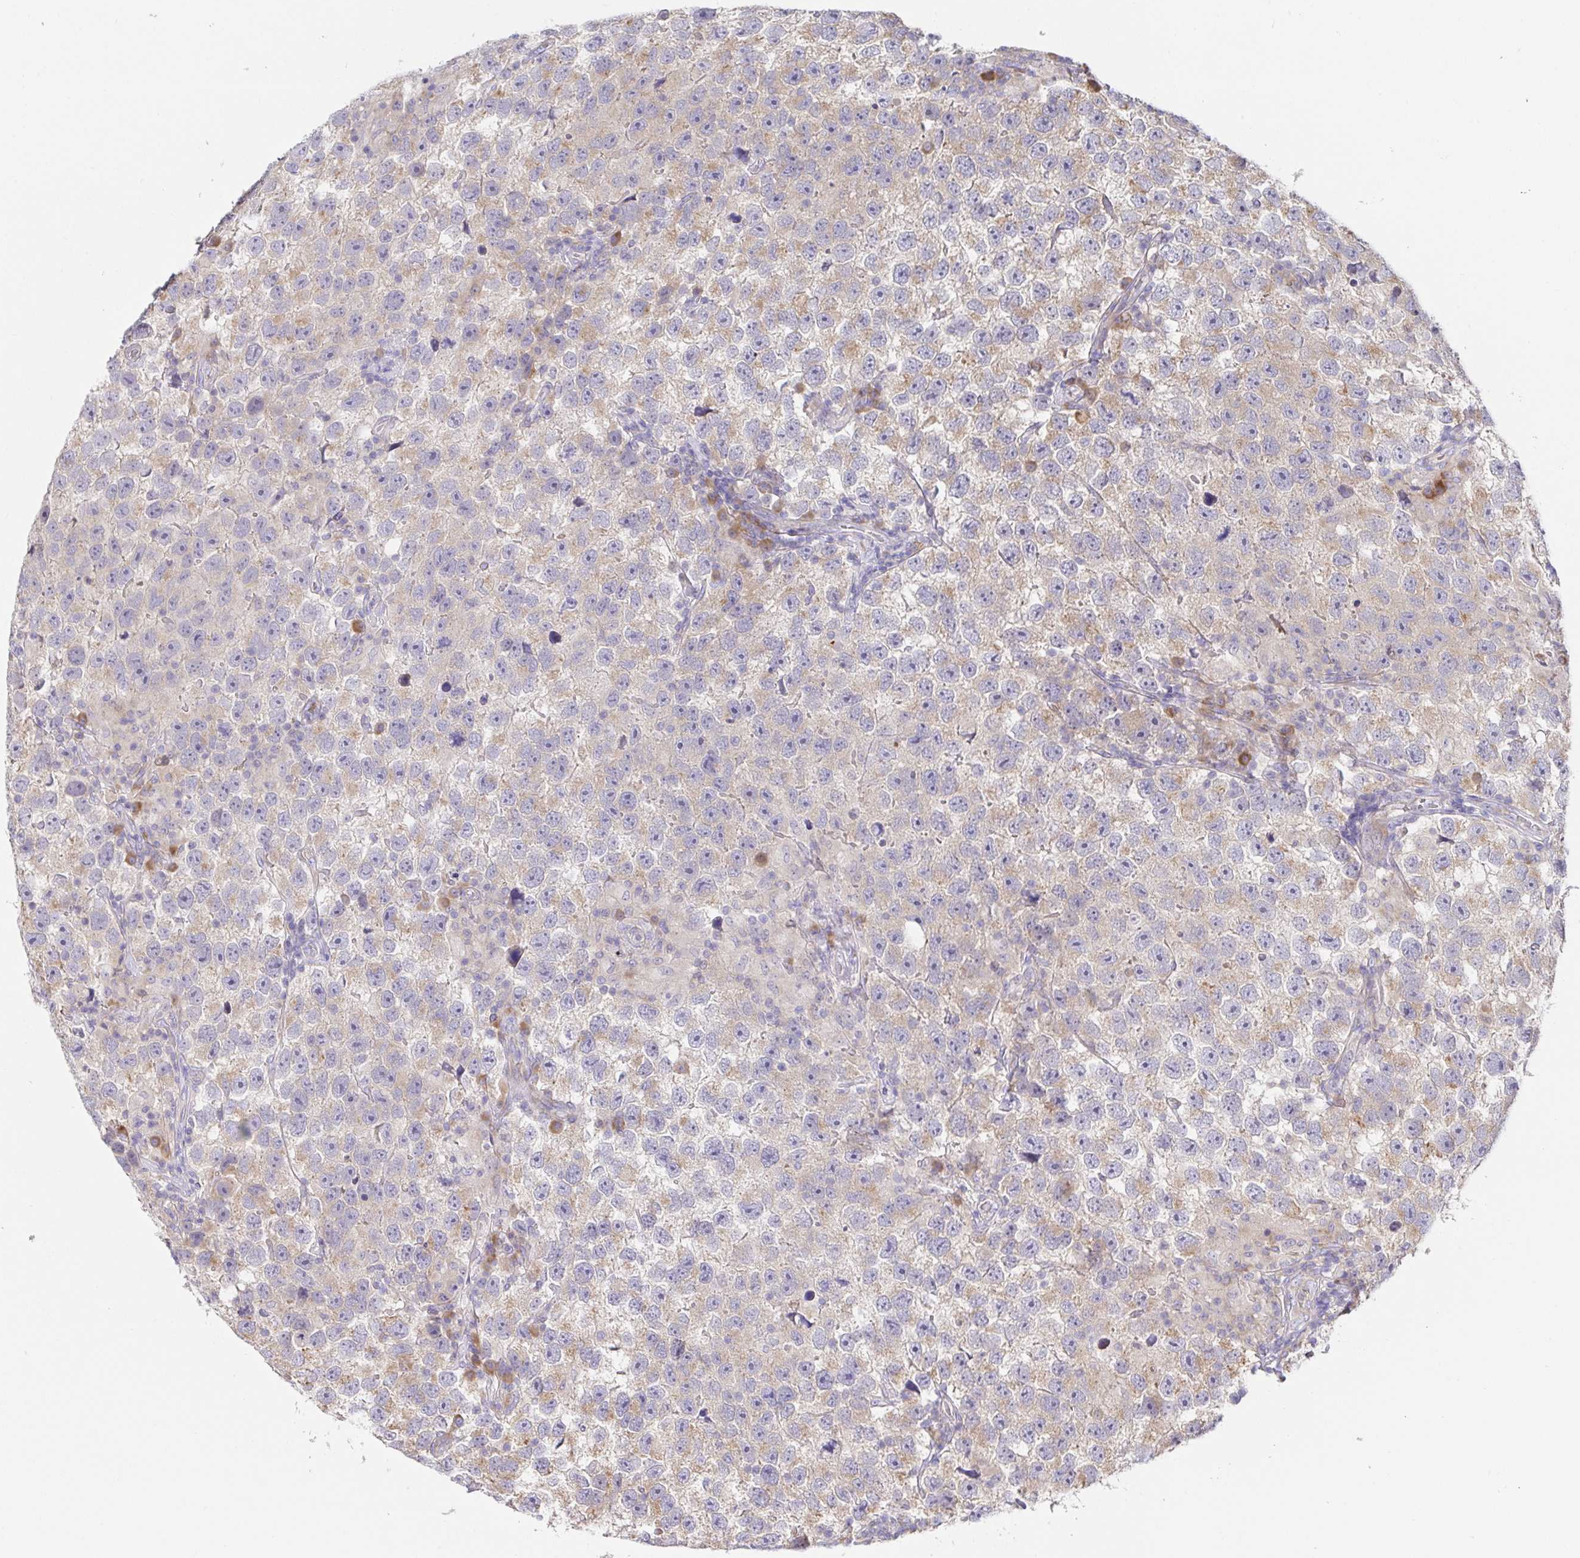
{"staining": {"intensity": "weak", "quantity": "<25%", "location": "cytoplasmic/membranous"}, "tissue": "testis cancer", "cell_type": "Tumor cells", "image_type": "cancer", "snomed": [{"axis": "morphology", "description": "Seminoma, NOS"}, {"axis": "topography", "description": "Testis"}], "caption": "DAB (3,3'-diaminobenzidine) immunohistochemical staining of seminoma (testis) demonstrates no significant expression in tumor cells. (DAB (3,3'-diaminobenzidine) IHC visualized using brightfield microscopy, high magnification).", "gene": "PDPK1", "patient": {"sex": "male", "age": 26}}